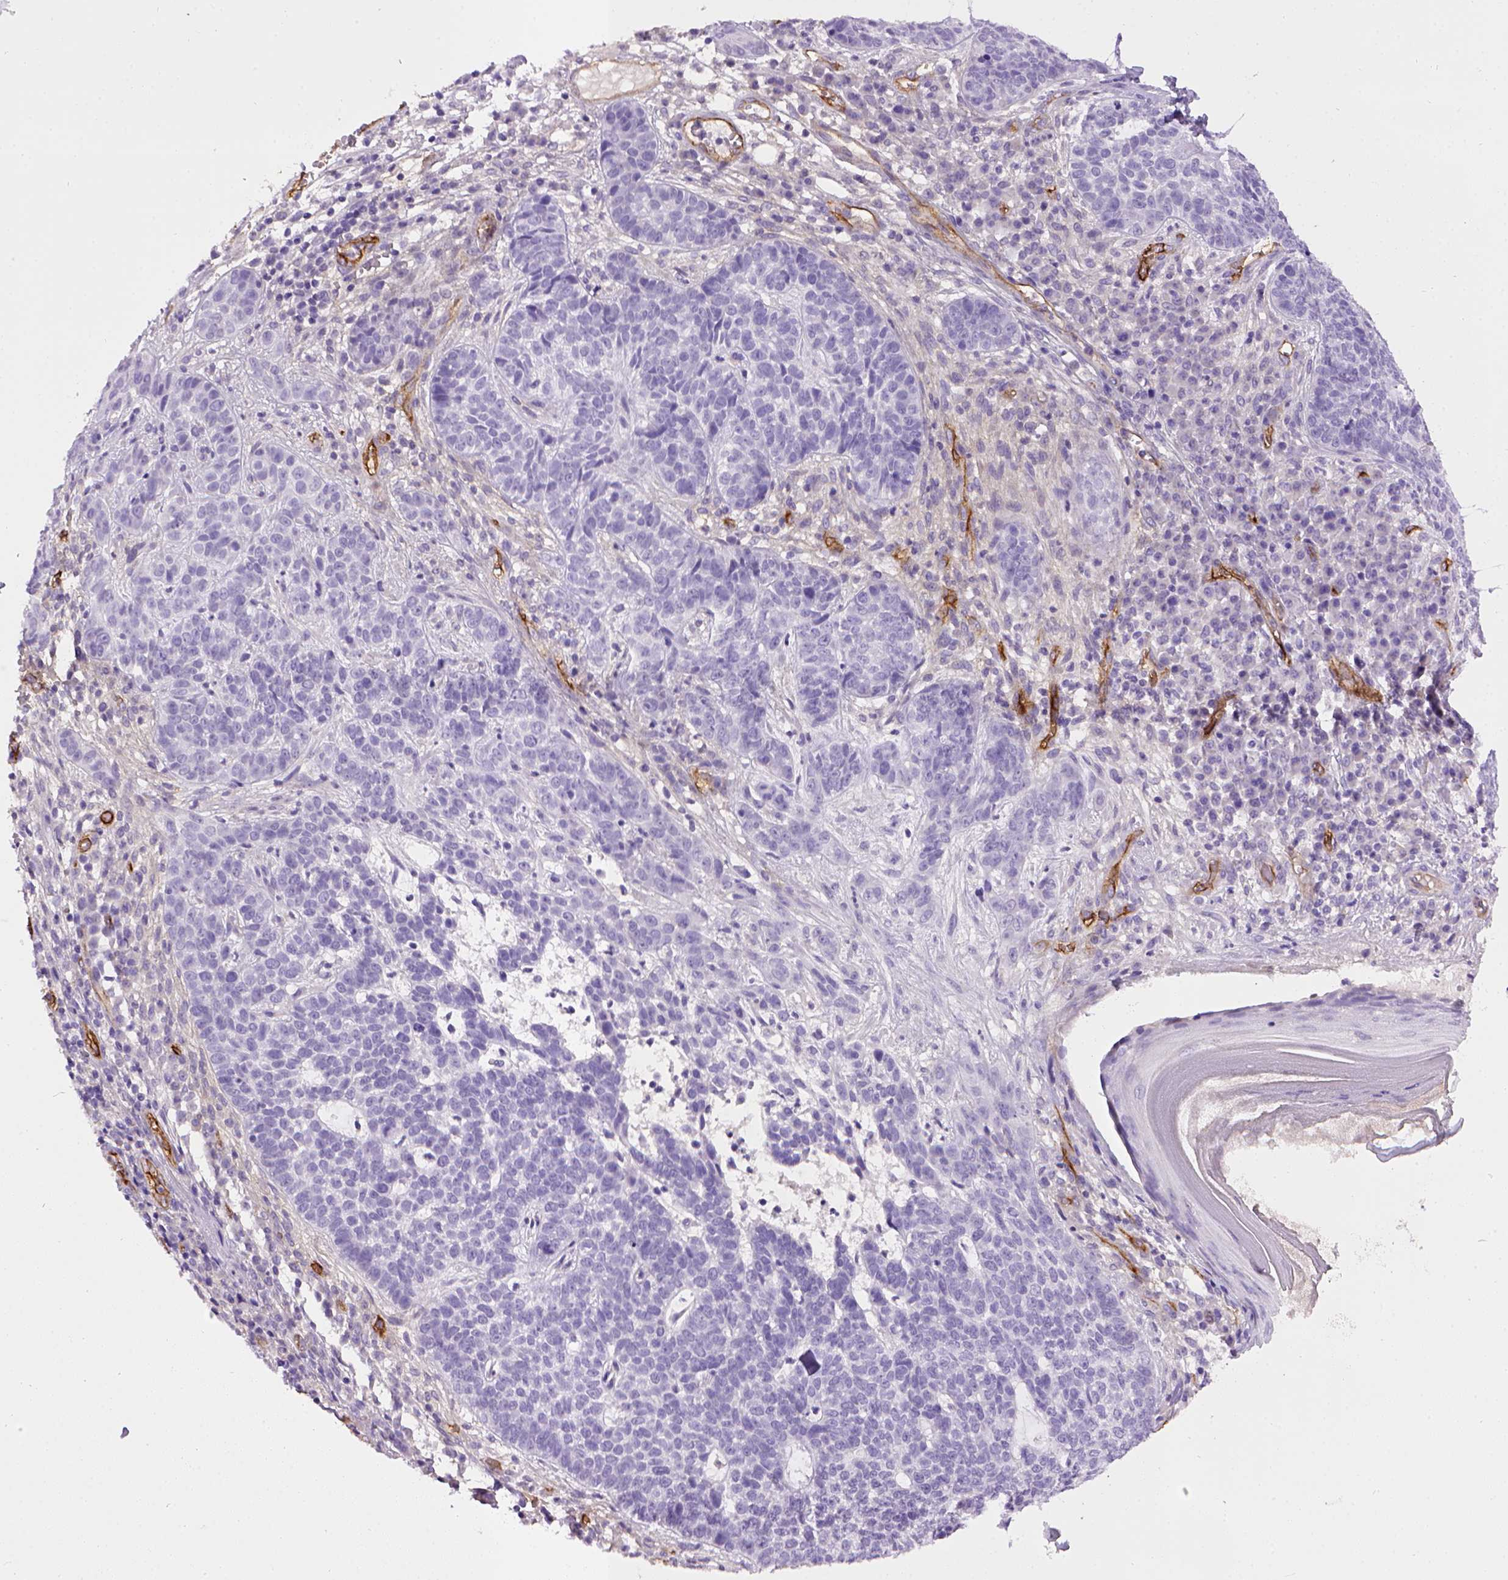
{"staining": {"intensity": "negative", "quantity": "none", "location": "none"}, "tissue": "skin cancer", "cell_type": "Tumor cells", "image_type": "cancer", "snomed": [{"axis": "morphology", "description": "Basal cell carcinoma"}, {"axis": "topography", "description": "Skin"}], "caption": "IHC of skin cancer (basal cell carcinoma) displays no expression in tumor cells.", "gene": "ENG", "patient": {"sex": "female", "age": 69}}